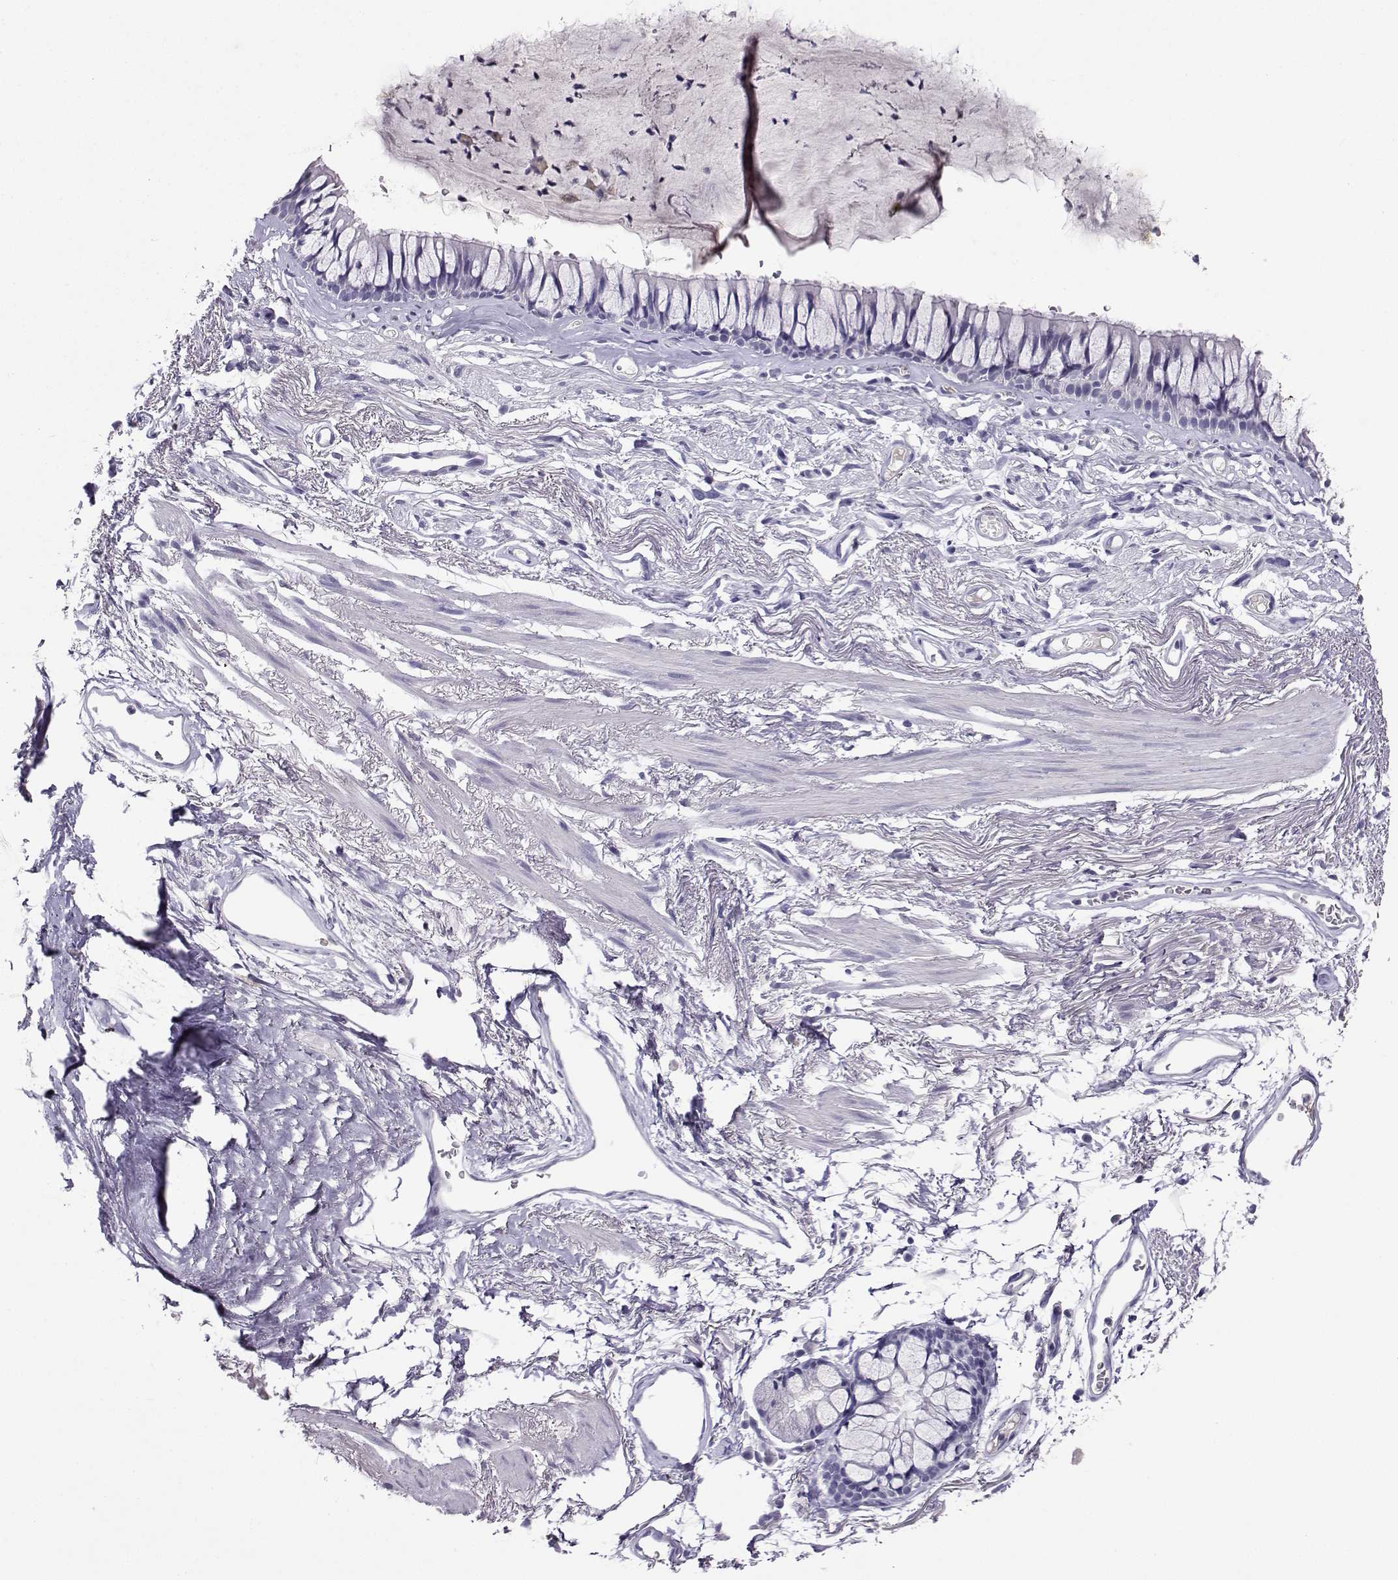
{"staining": {"intensity": "weak", "quantity": "<25%", "location": "cytoplasmic/membranous"}, "tissue": "adipose tissue", "cell_type": "Adipocytes", "image_type": "normal", "snomed": [{"axis": "morphology", "description": "Normal tissue, NOS"}, {"axis": "topography", "description": "Cartilage tissue"}, {"axis": "topography", "description": "Bronchus"}], "caption": "High power microscopy histopathology image of an IHC image of normal adipose tissue, revealing no significant staining in adipocytes.", "gene": "GRIK4", "patient": {"sex": "female", "age": 79}}